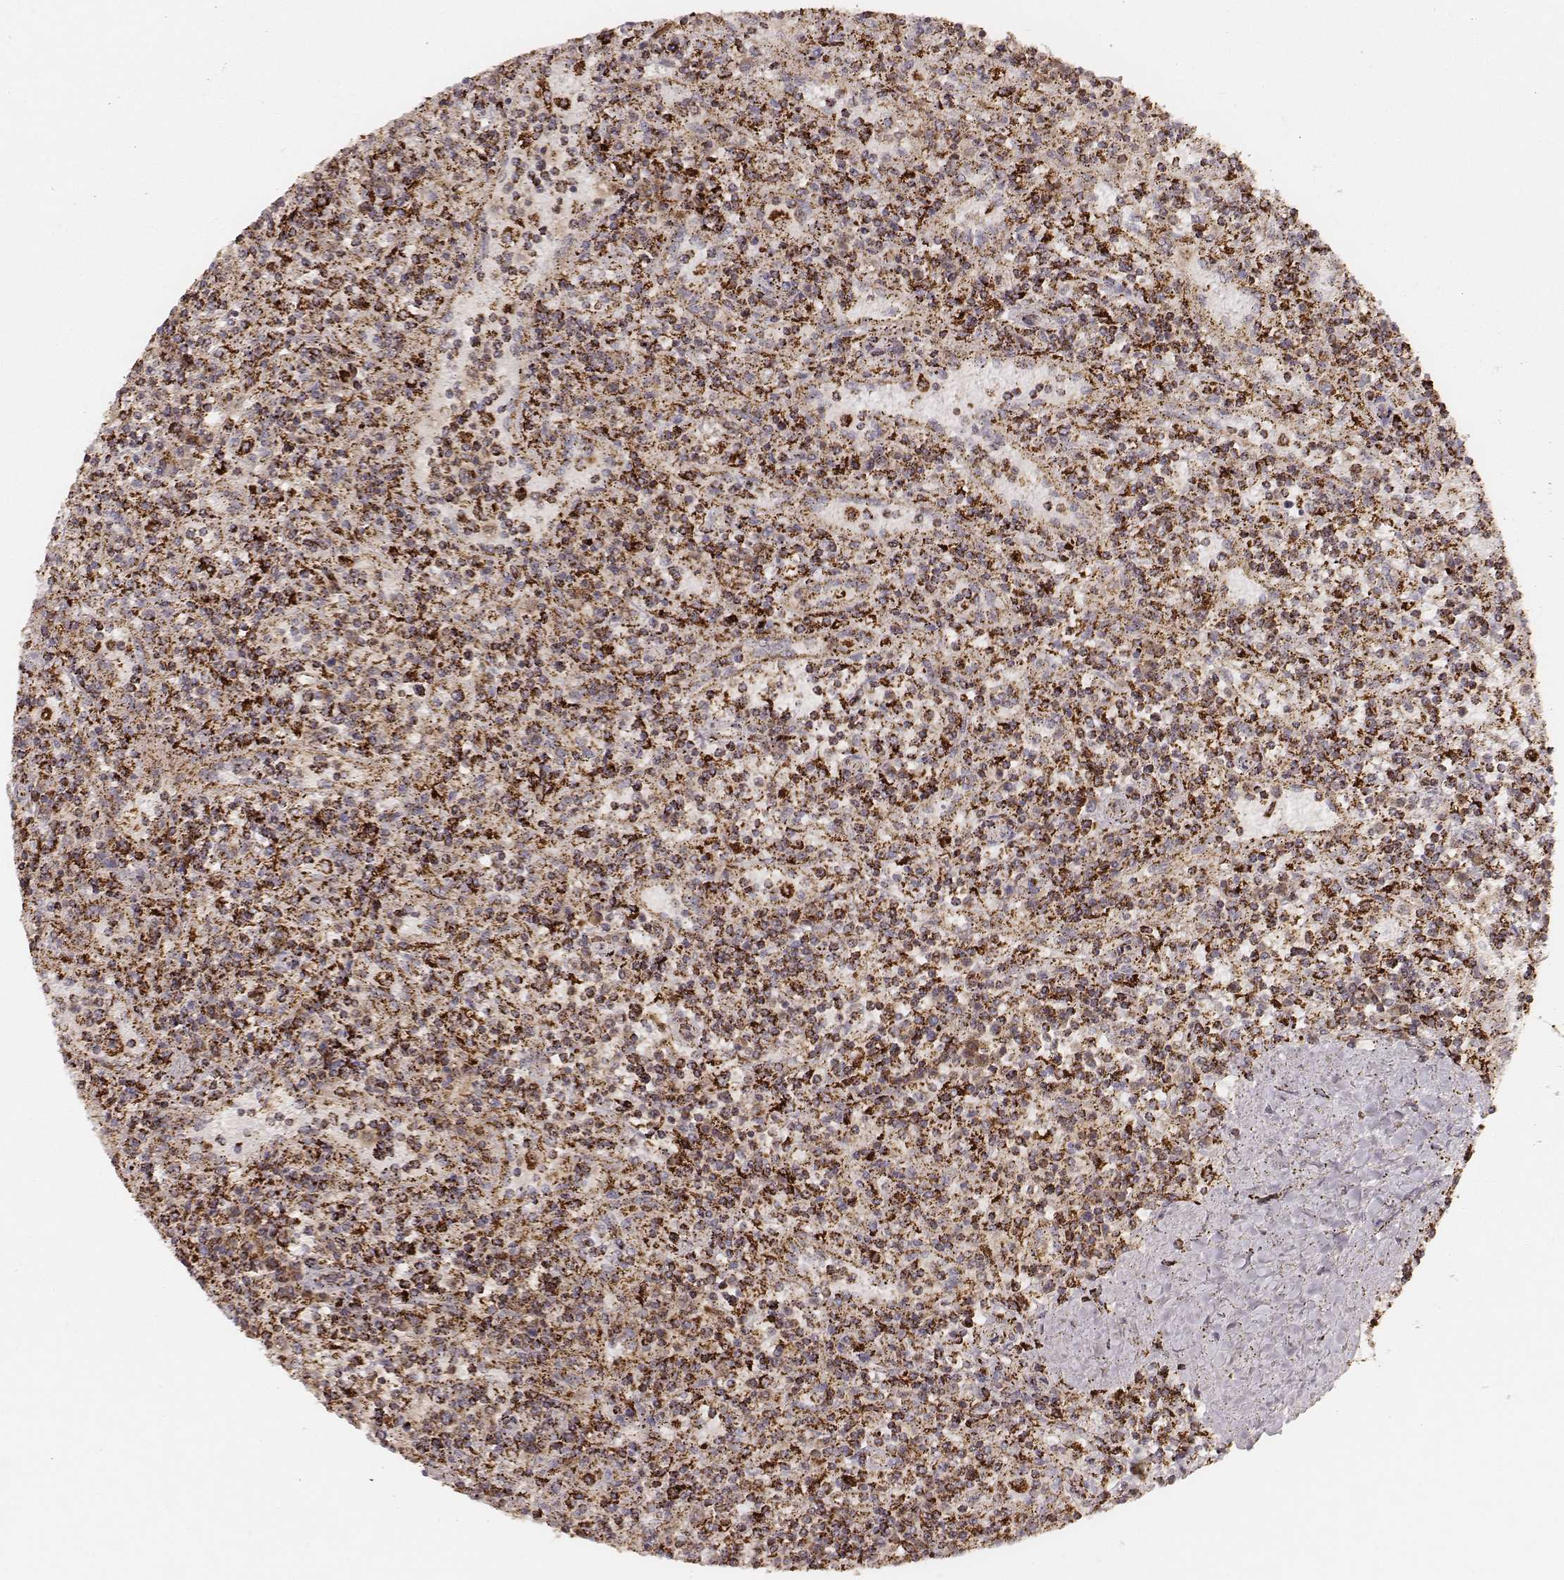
{"staining": {"intensity": "strong", "quantity": ">75%", "location": "cytoplasmic/membranous"}, "tissue": "lymphoma", "cell_type": "Tumor cells", "image_type": "cancer", "snomed": [{"axis": "morphology", "description": "Malignant lymphoma, non-Hodgkin's type, Low grade"}, {"axis": "topography", "description": "Spleen"}], "caption": "This histopathology image exhibits IHC staining of low-grade malignant lymphoma, non-Hodgkin's type, with high strong cytoplasmic/membranous positivity in approximately >75% of tumor cells.", "gene": "CS", "patient": {"sex": "male", "age": 62}}